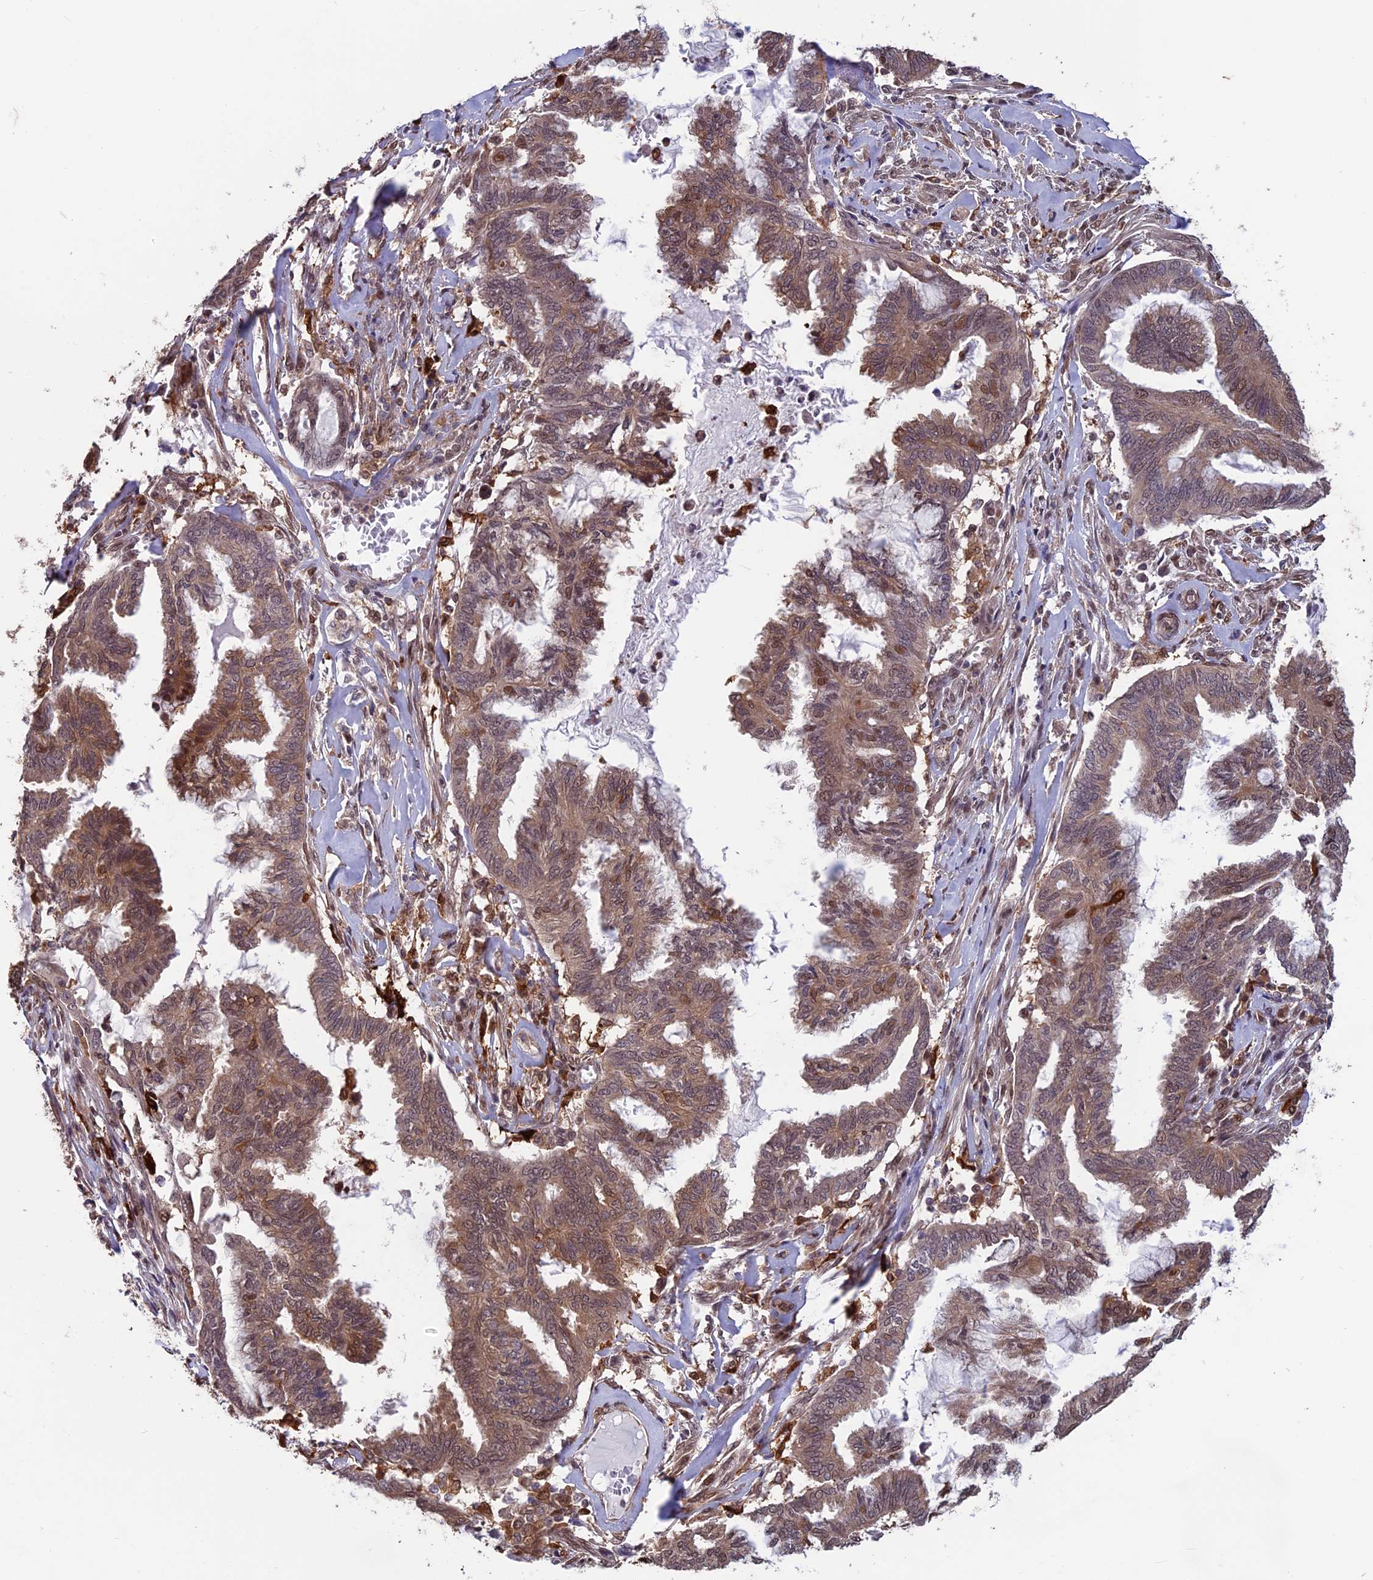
{"staining": {"intensity": "weak", "quantity": ">75%", "location": "cytoplasmic/membranous,nuclear"}, "tissue": "endometrial cancer", "cell_type": "Tumor cells", "image_type": "cancer", "snomed": [{"axis": "morphology", "description": "Adenocarcinoma, NOS"}, {"axis": "topography", "description": "Endometrium"}], "caption": "This is an image of IHC staining of endometrial cancer (adenocarcinoma), which shows weak expression in the cytoplasmic/membranous and nuclear of tumor cells.", "gene": "MAST2", "patient": {"sex": "female", "age": 86}}